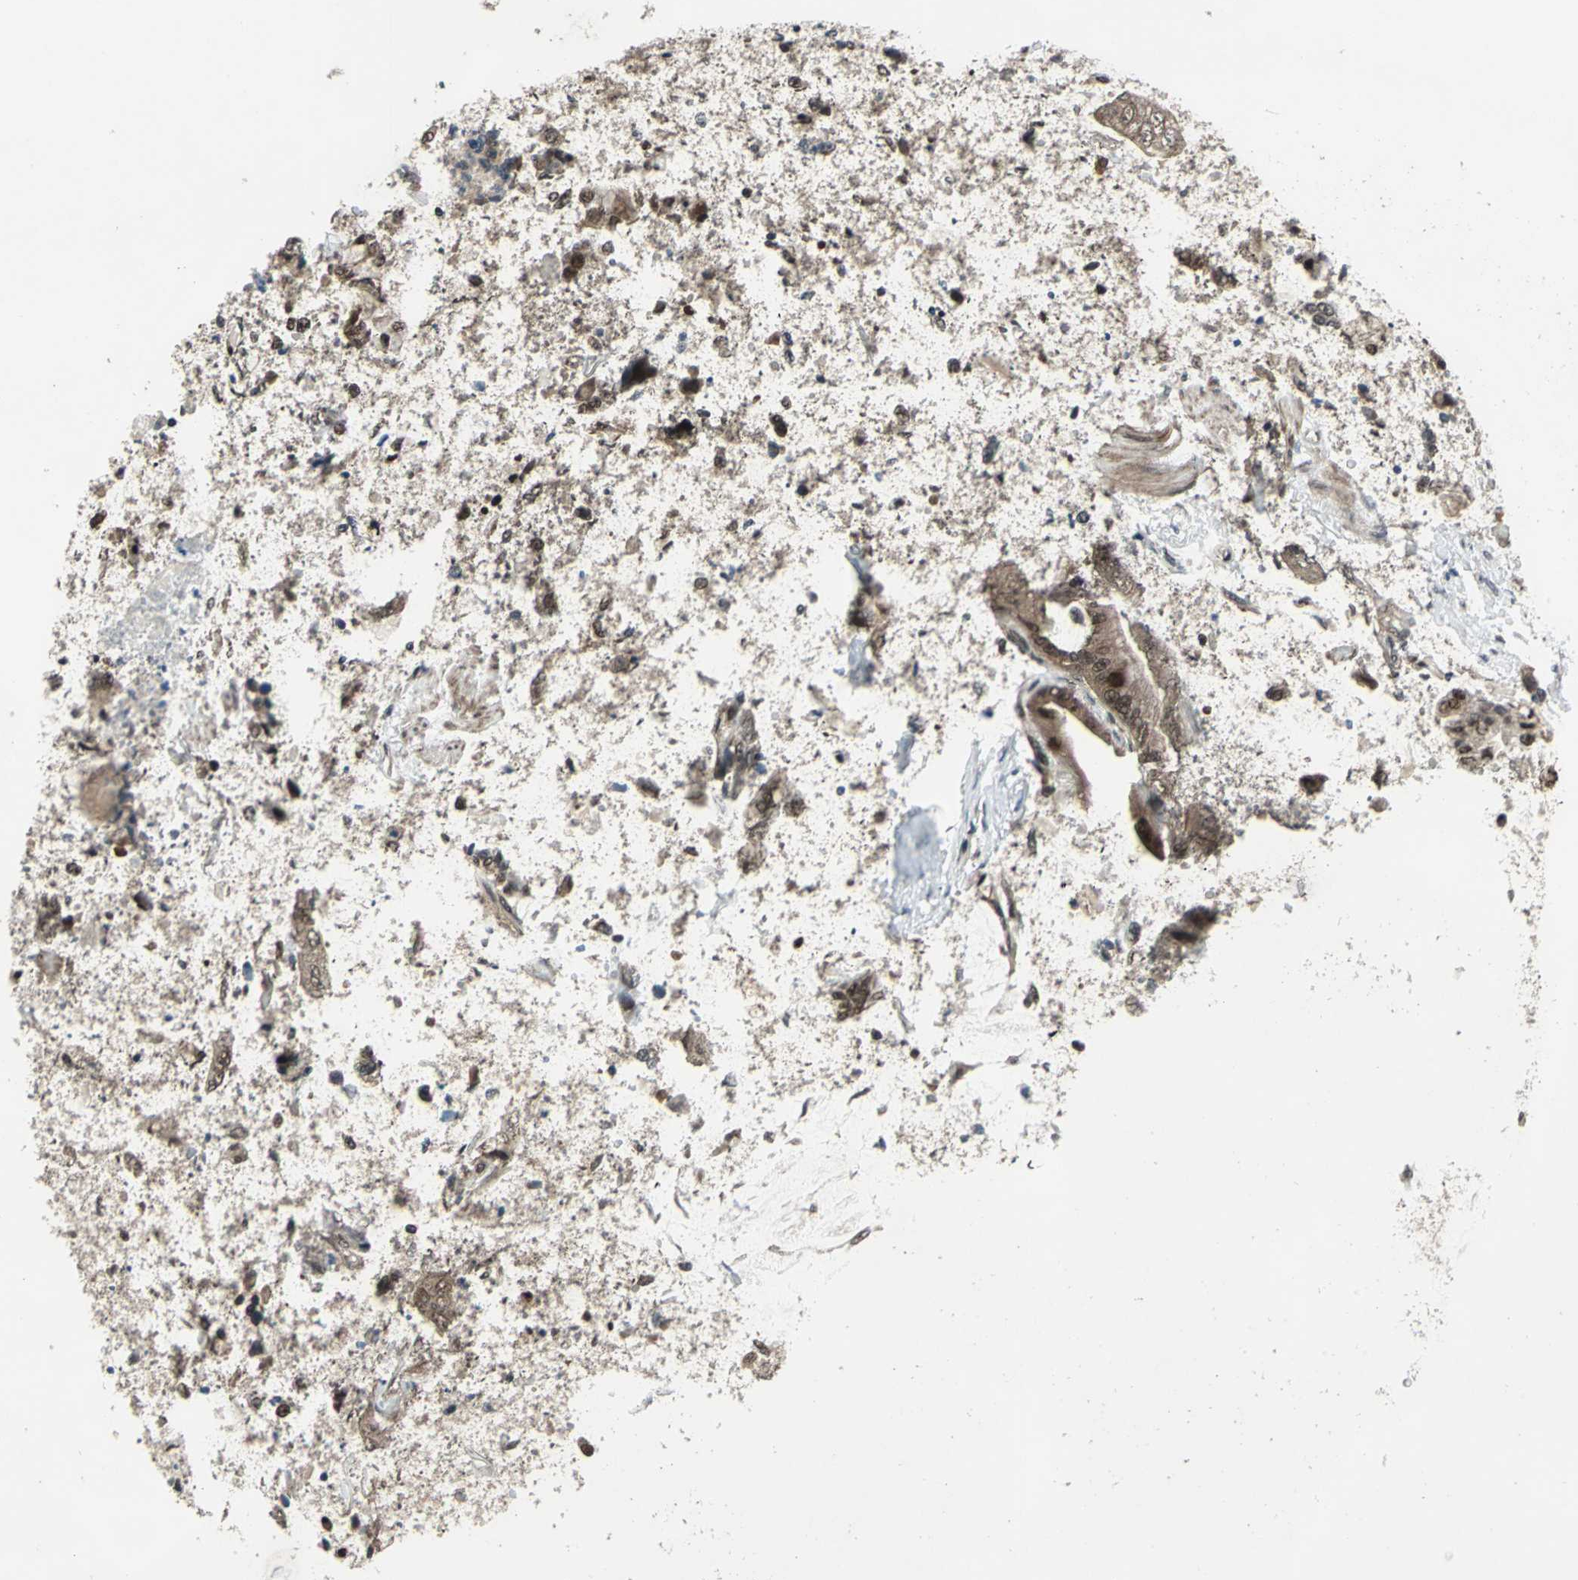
{"staining": {"intensity": "weak", "quantity": ">75%", "location": "cytoplasmic/membranous,nuclear"}, "tissue": "stomach cancer", "cell_type": "Tumor cells", "image_type": "cancer", "snomed": [{"axis": "morphology", "description": "Normal tissue, NOS"}, {"axis": "morphology", "description": "Adenocarcinoma, NOS"}, {"axis": "morphology", "description": "Adenocarcinoma, High grade"}, {"axis": "topography", "description": "Stomach, upper"}, {"axis": "topography", "description": "Stomach"}], "caption": "This histopathology image exhibits stomach cancer stained with immunohistochemistry to label a protein in brown. The cytoplasmic/membranous and nuclear of tumor cells show weak positivity for the protein. Nuclei are counter-stained blue.", "gene": "COPS5", "patient": {"sex": "female", "age": 65}}